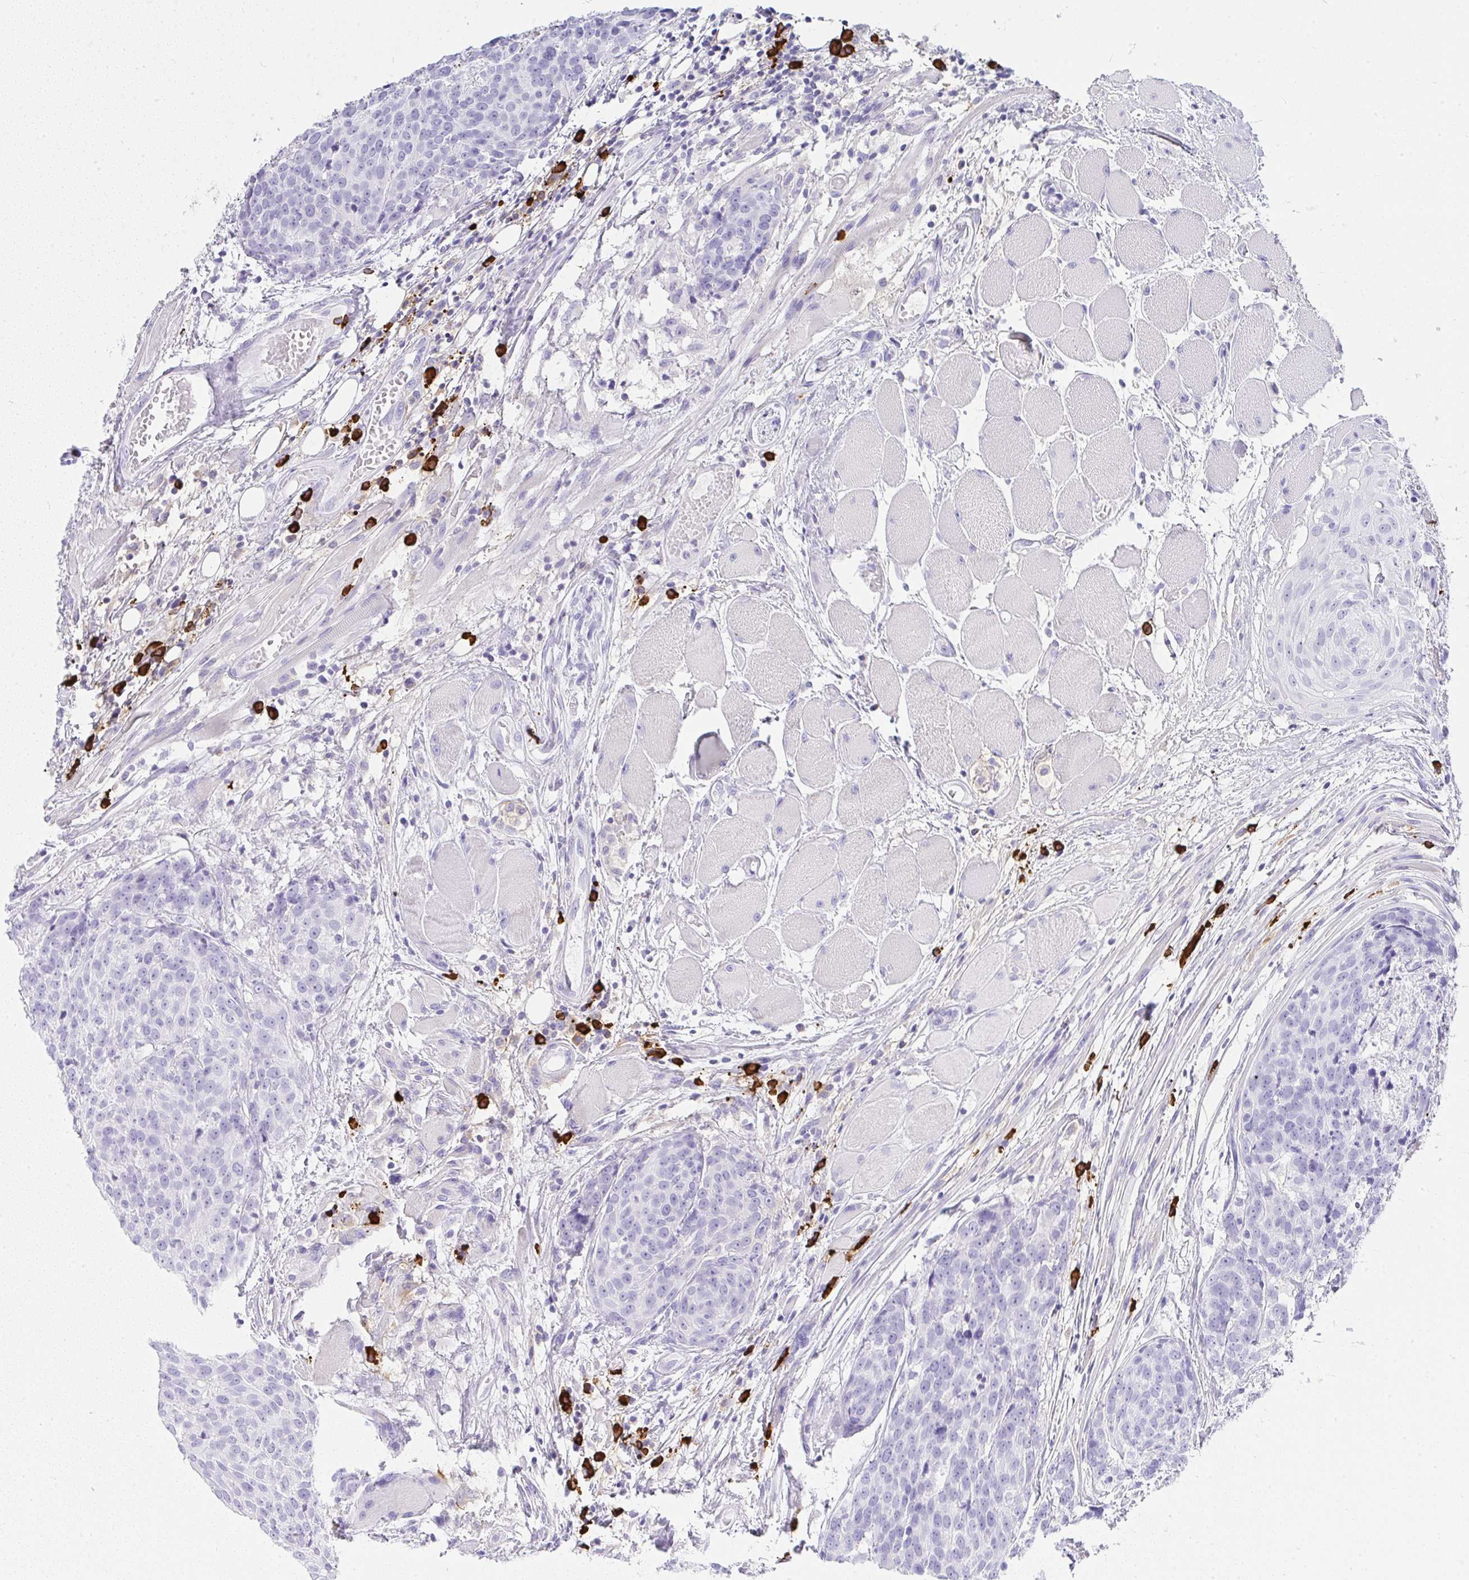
{"staining": {"intensity": "negative", "quantity": "none", "location": "none"}, "tissue": "head and neck cancer", "cell_type": "Tumor cells", "image_type": "cancer", "snomed": [{"axis": "morphology", "description": "Squamous cell carcinoma, NOS"}, {"axis": "topography", "description": "Oral tissue"}, {"axis": "topography", "description": "Head-Neck"}], "caption": "This is an IHC histopathology image of human head and neck cancer (squamous cell carcinoma). There is no expression in tumor cells.", "gene": "CDADC1", "patient": {"sex": "male", "age": 64}}